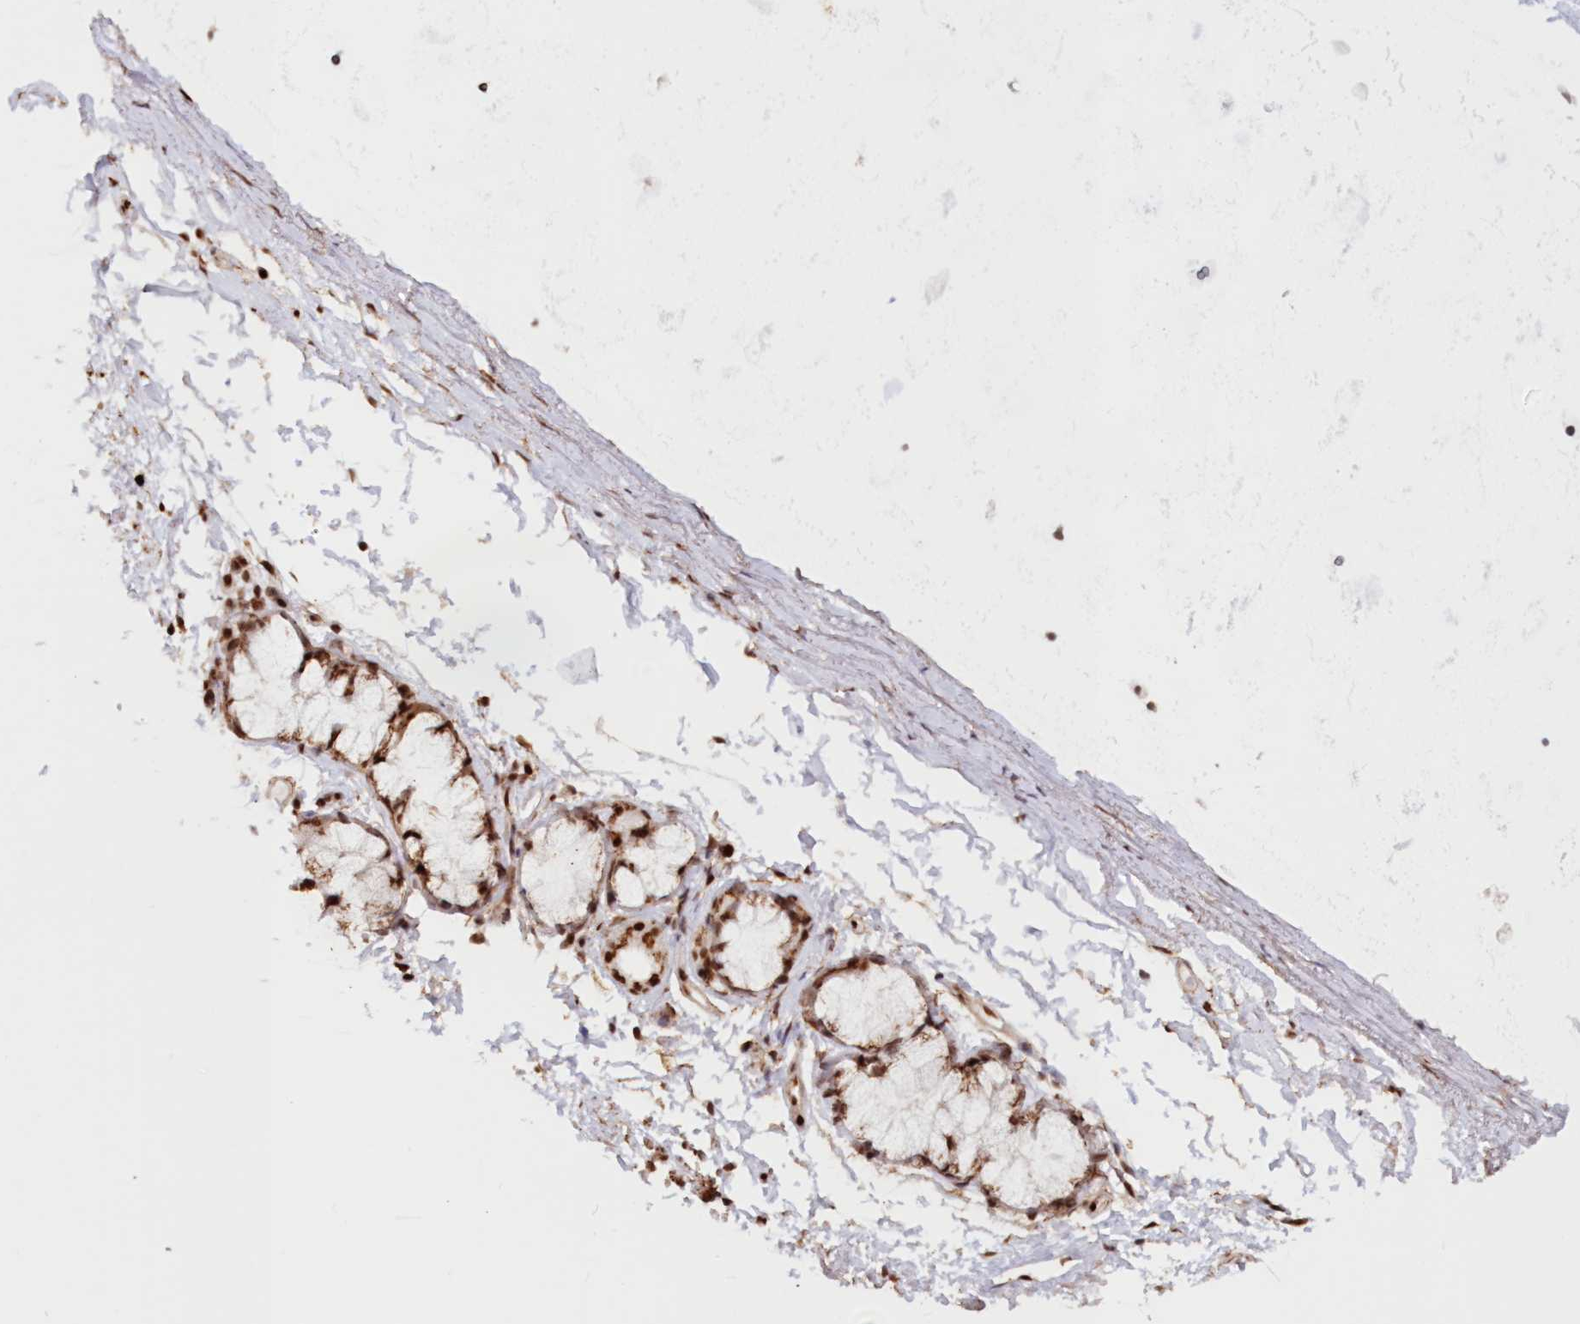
{"staining": {"intensity": "negative", "quantity": "none", "location": "none"}, "tissue": "adipose tissue", "cell_type": "Adipocytes", "image_type": "normal", "snomed": [{"axis": "morphology", "description": "Normal tissue, NOS"}, {"axis": "topography", "description": "Cartilage tissue"}, {"axis": "topography", "description": "Bronchus"}], "caption": "Histopathology image shows no protein staining in adipocytes of normal adipose tissue. Nuclei are stained in blue.", "gene": "POLR2B", "patient": {"sex": "female", "age": 73}}